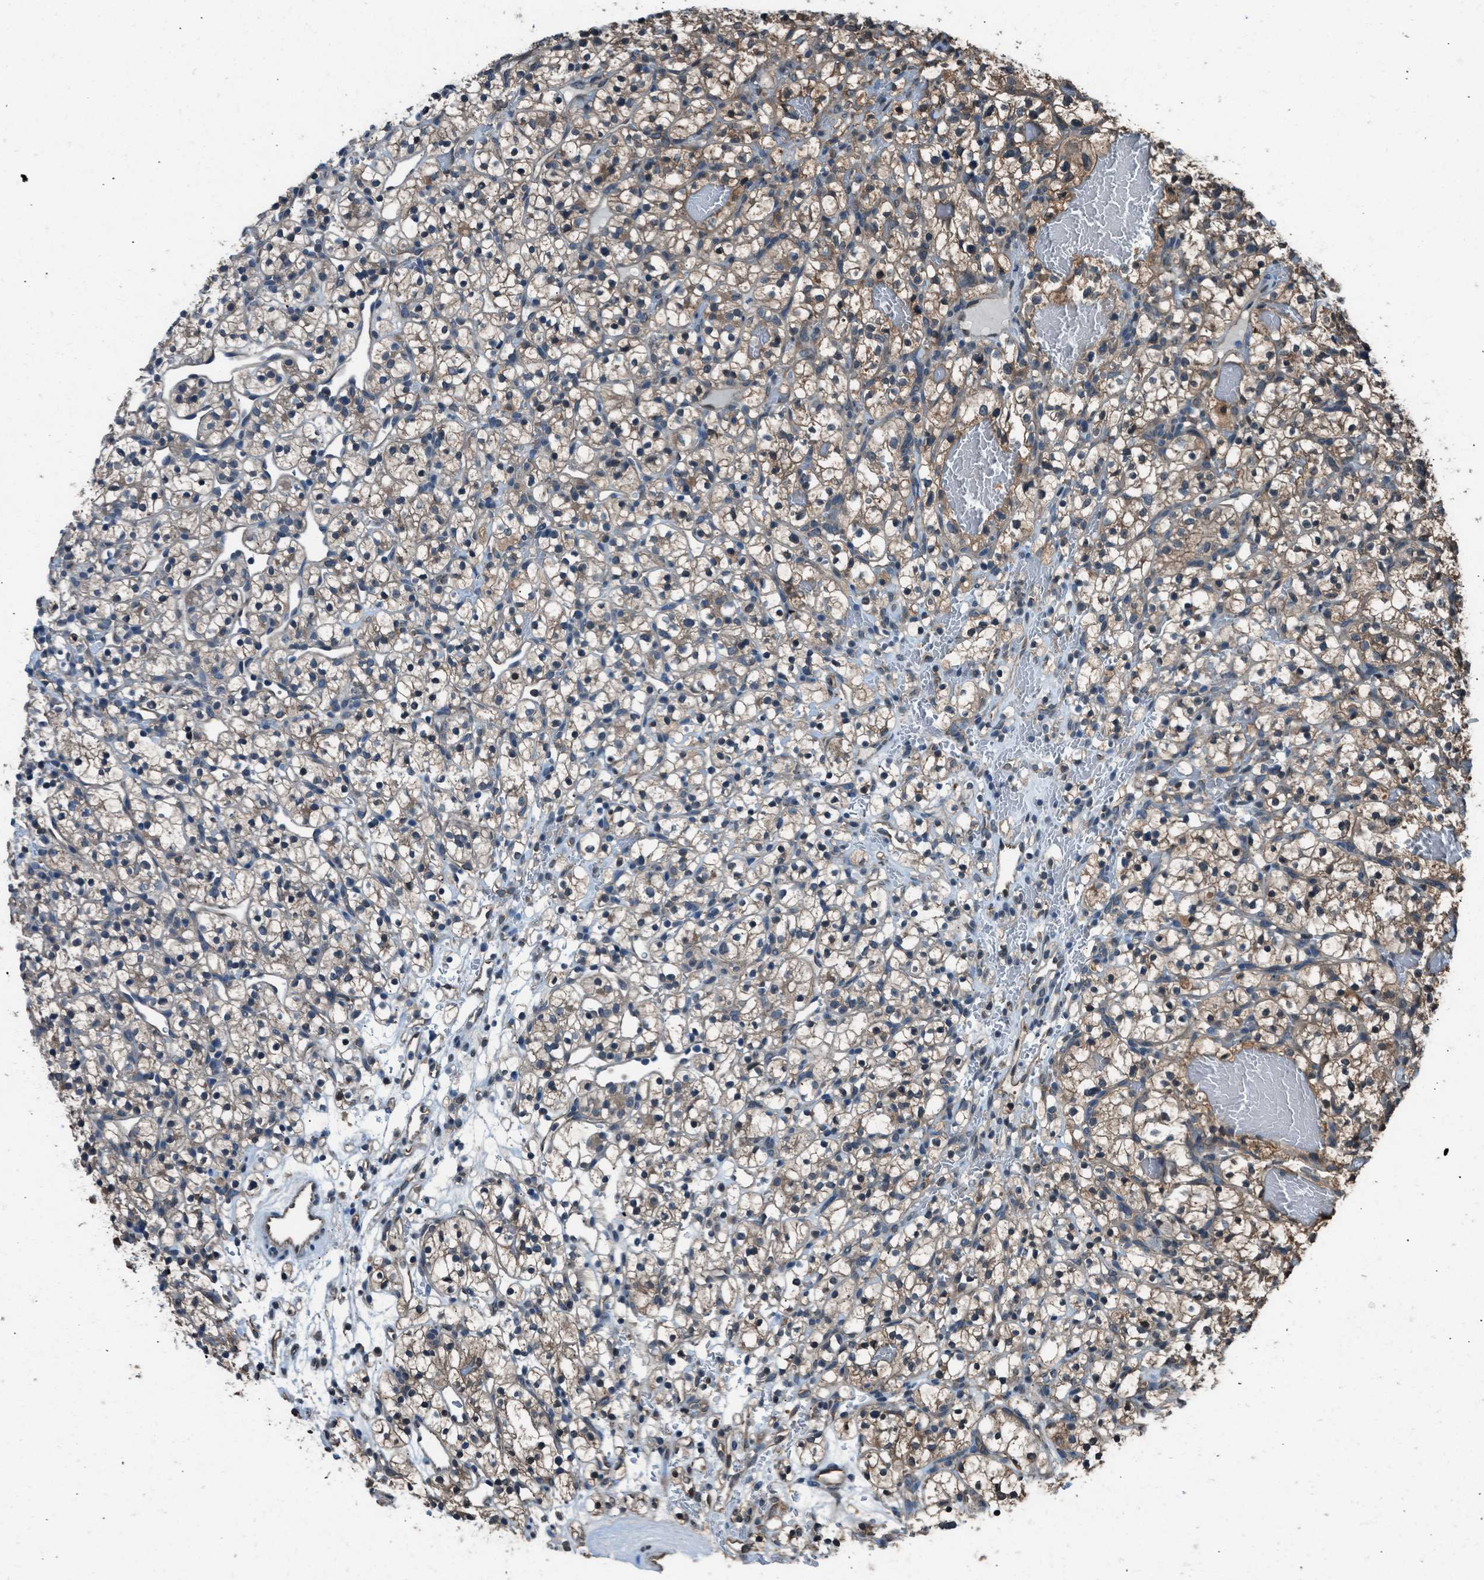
{"staining": {"intensity": "weak", "quantity": ">75%", "location": "cytoplasmic/membranous"}, "tissue": "renal cancer", "cell_type": "Tumor cells", "image_type": "cancer", "snomed": [{"axis": "morphology", "description": "Adenocarcinoma, NOS"}, {"axis": "topography", "description": "Kidney"}], "caption": "Brown immunohistochemical staining in adenocarcinoma (renal) exhibits weak cytoplasmic/membranous positivity in about >75% of tumor cells.", "gene": "YWHAG", "patient": {"sex": "female", "age": 57}}